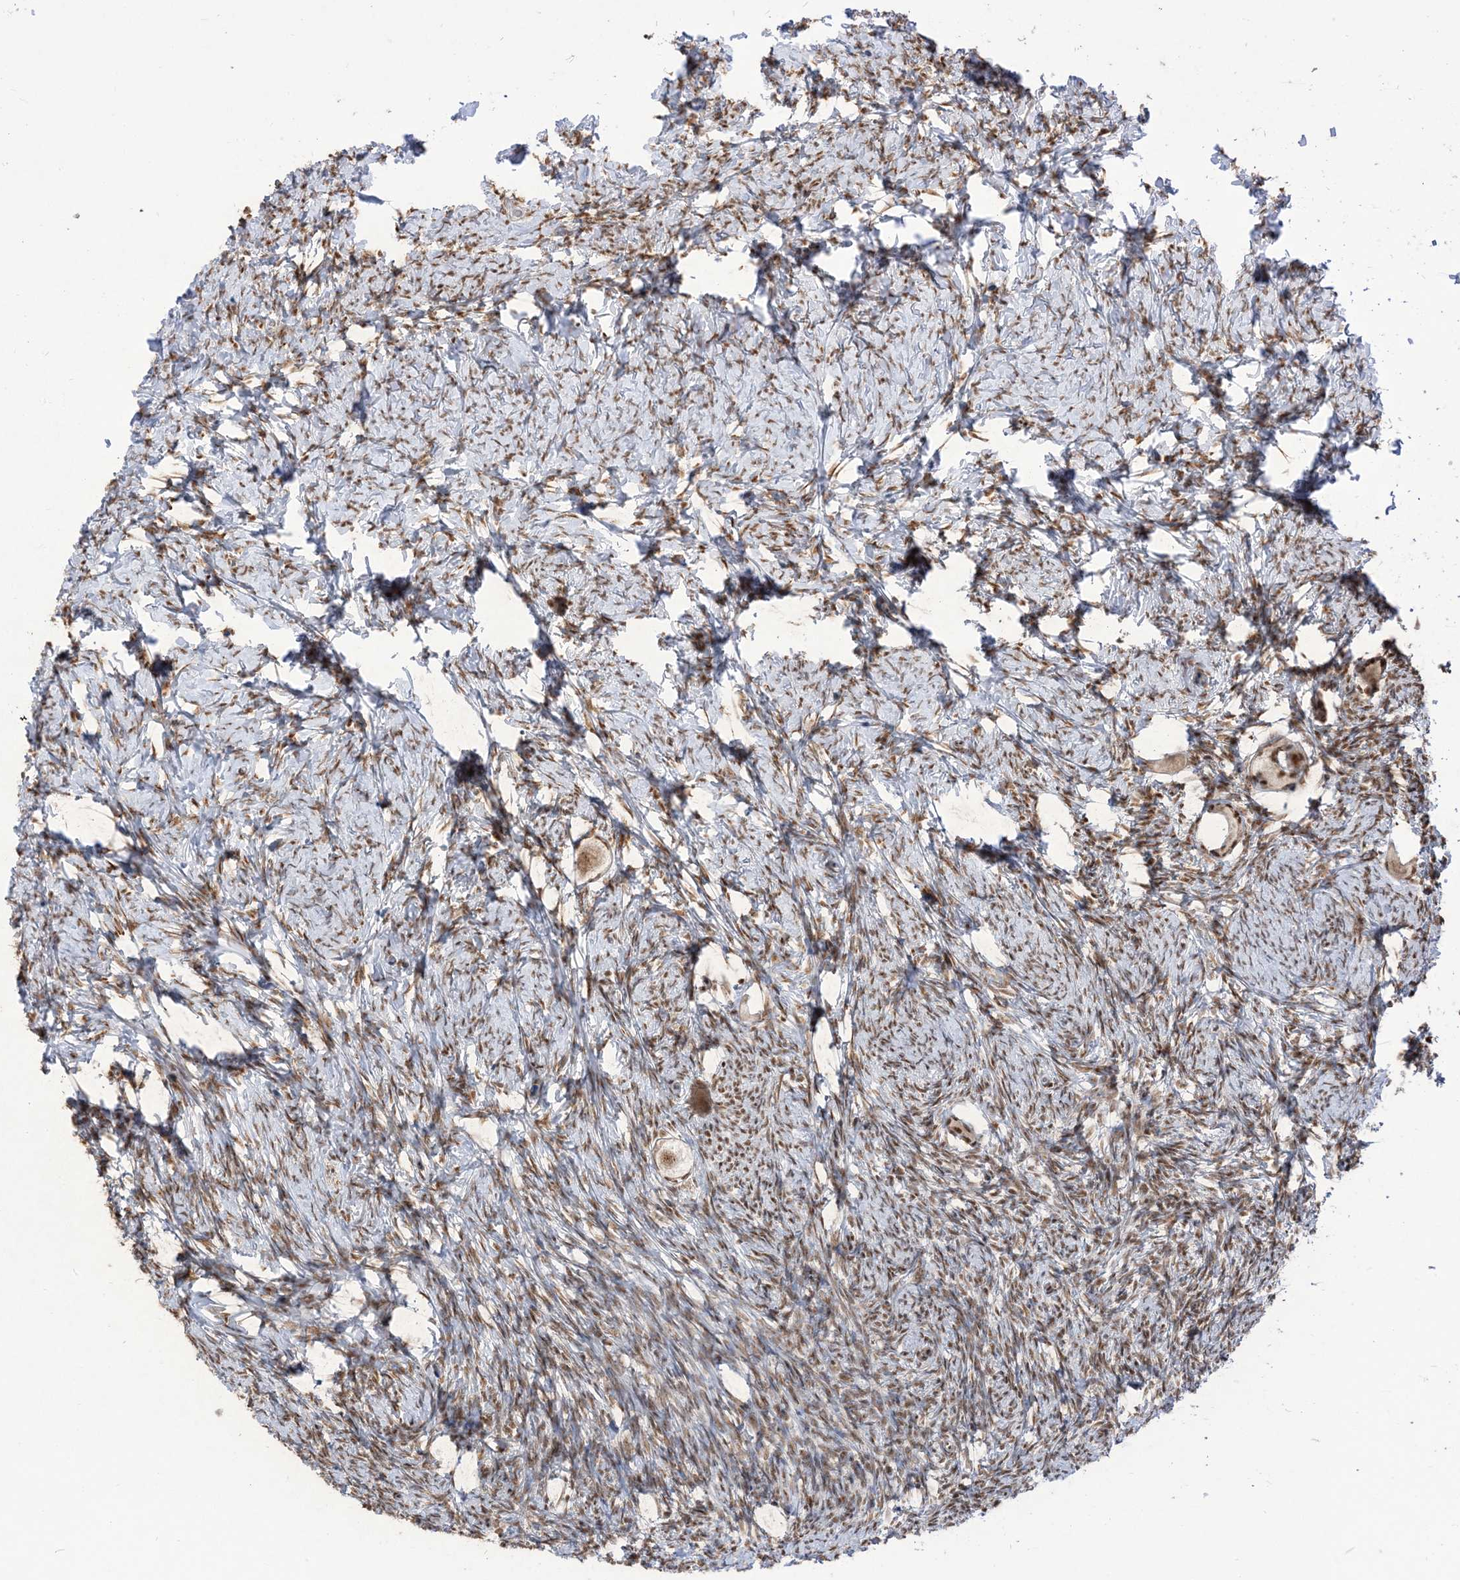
{"staining": {"intensity": "moderate", "quantity": ">75%", "location": "nuclear"}, "tissue": "ovary", "cell_type": "Follicle cells", "image_type": "normal", "snomed": [{"axis": "morphology", "description": "Normal tissue, NOS"}, {"axis": "topography", "description": "Ovary"}], "caption": "High-power microscopy captured an immunohistochemistry (IHC) micrograph of normal ovary, revealing moderate nuclear positivity in approximately >75% of follicle cells. Nuclei are stained in blue.", "gene": "ARGLU1", "patient": {"sex": "female", "age": 27}}